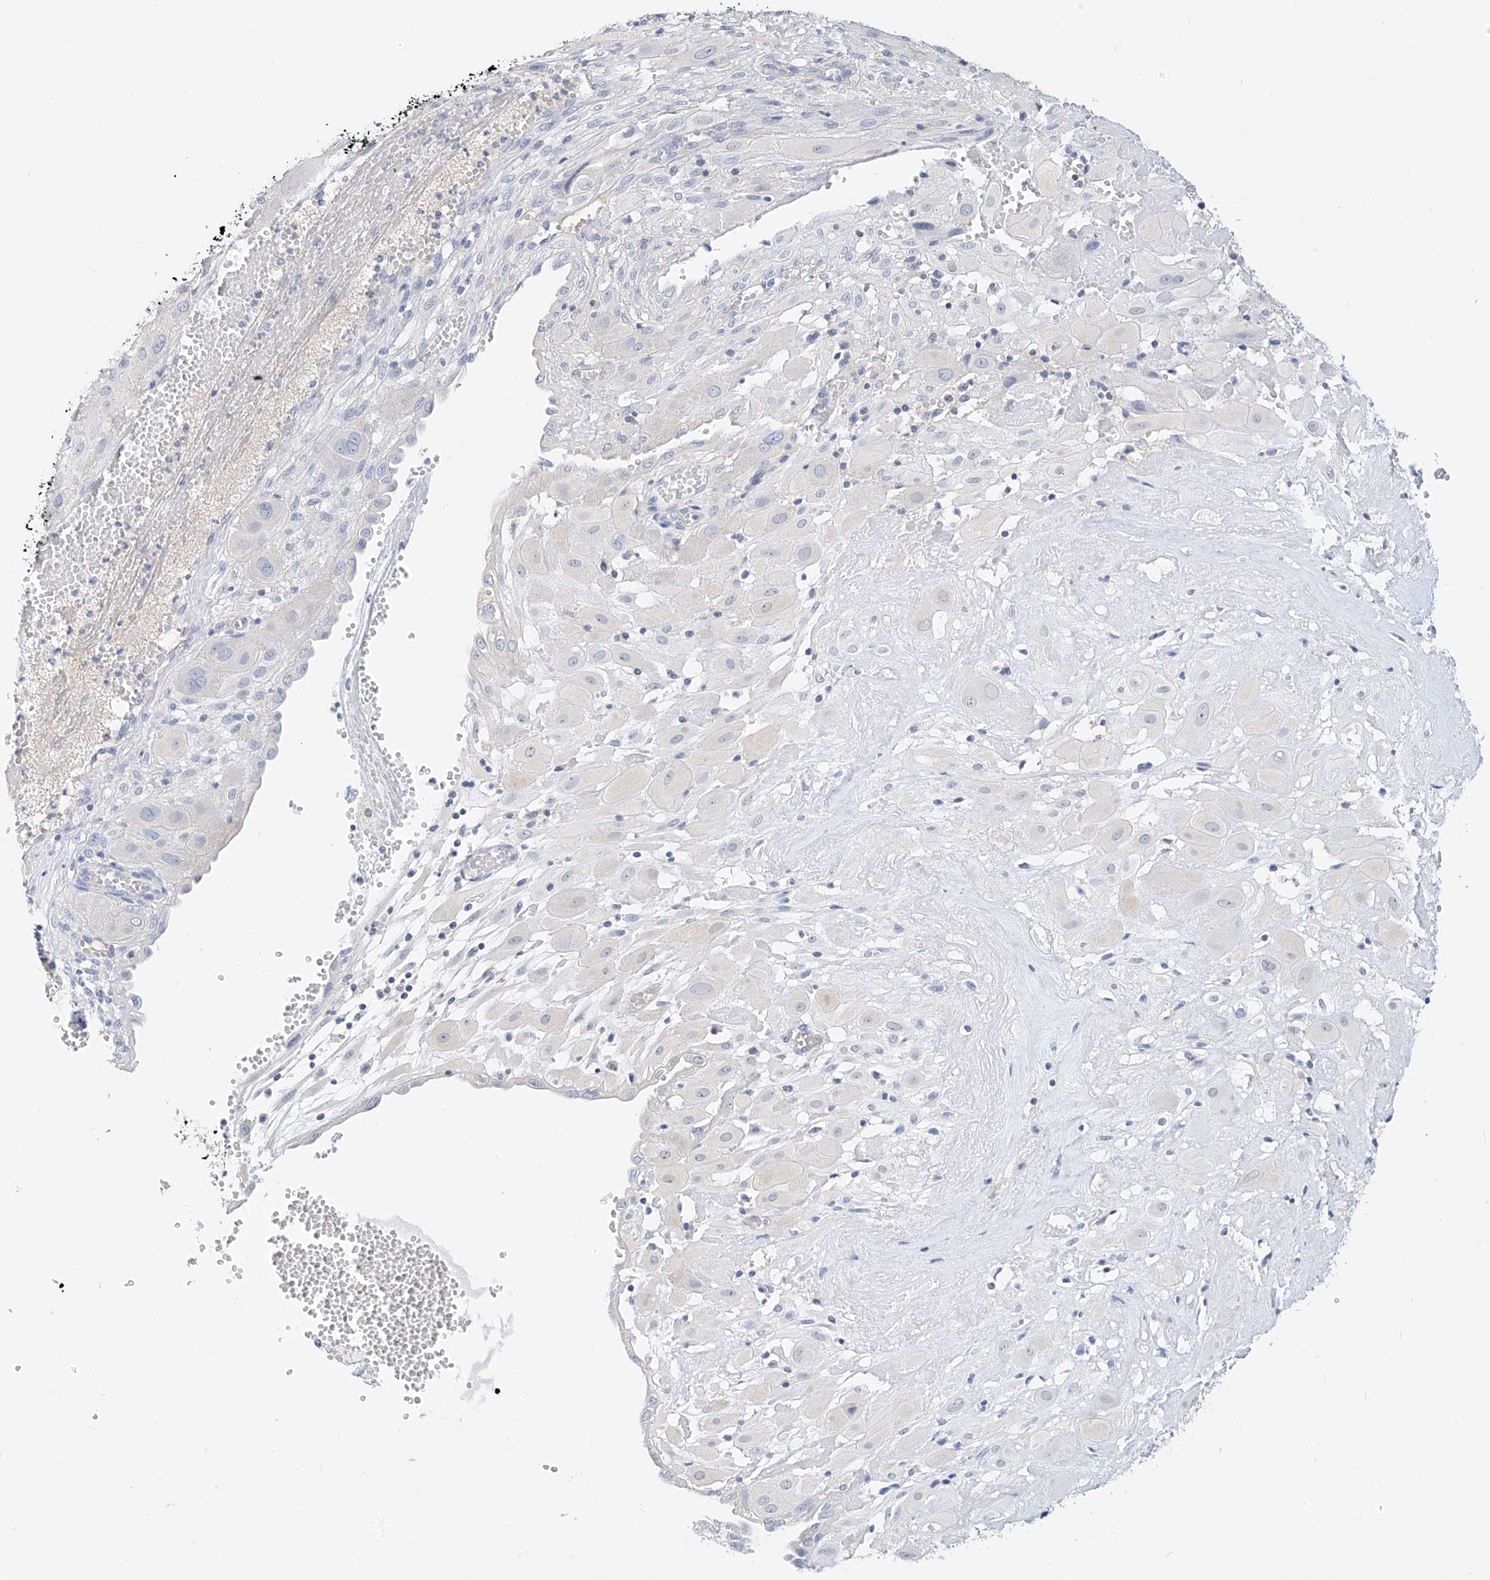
{"staining": {"intensity": "negative", "quantity": "none", "location": "none"}, "tissue": "cervical cancer", "cell_type": "Tumor cells", "image_type": "cancer", "snomed": [{"axis": "morphology", "description": "Squamous cell carcinoma, NOS"}, {"axis": "topography", "description": "Cervix"}], "caption": "Protein analysis of cervical cancer displays no significant expression in tumor cells. Nuclei are stained in blue.", "gene": "ZZEF1", "patient": {"sex": "female", "age": 34}}